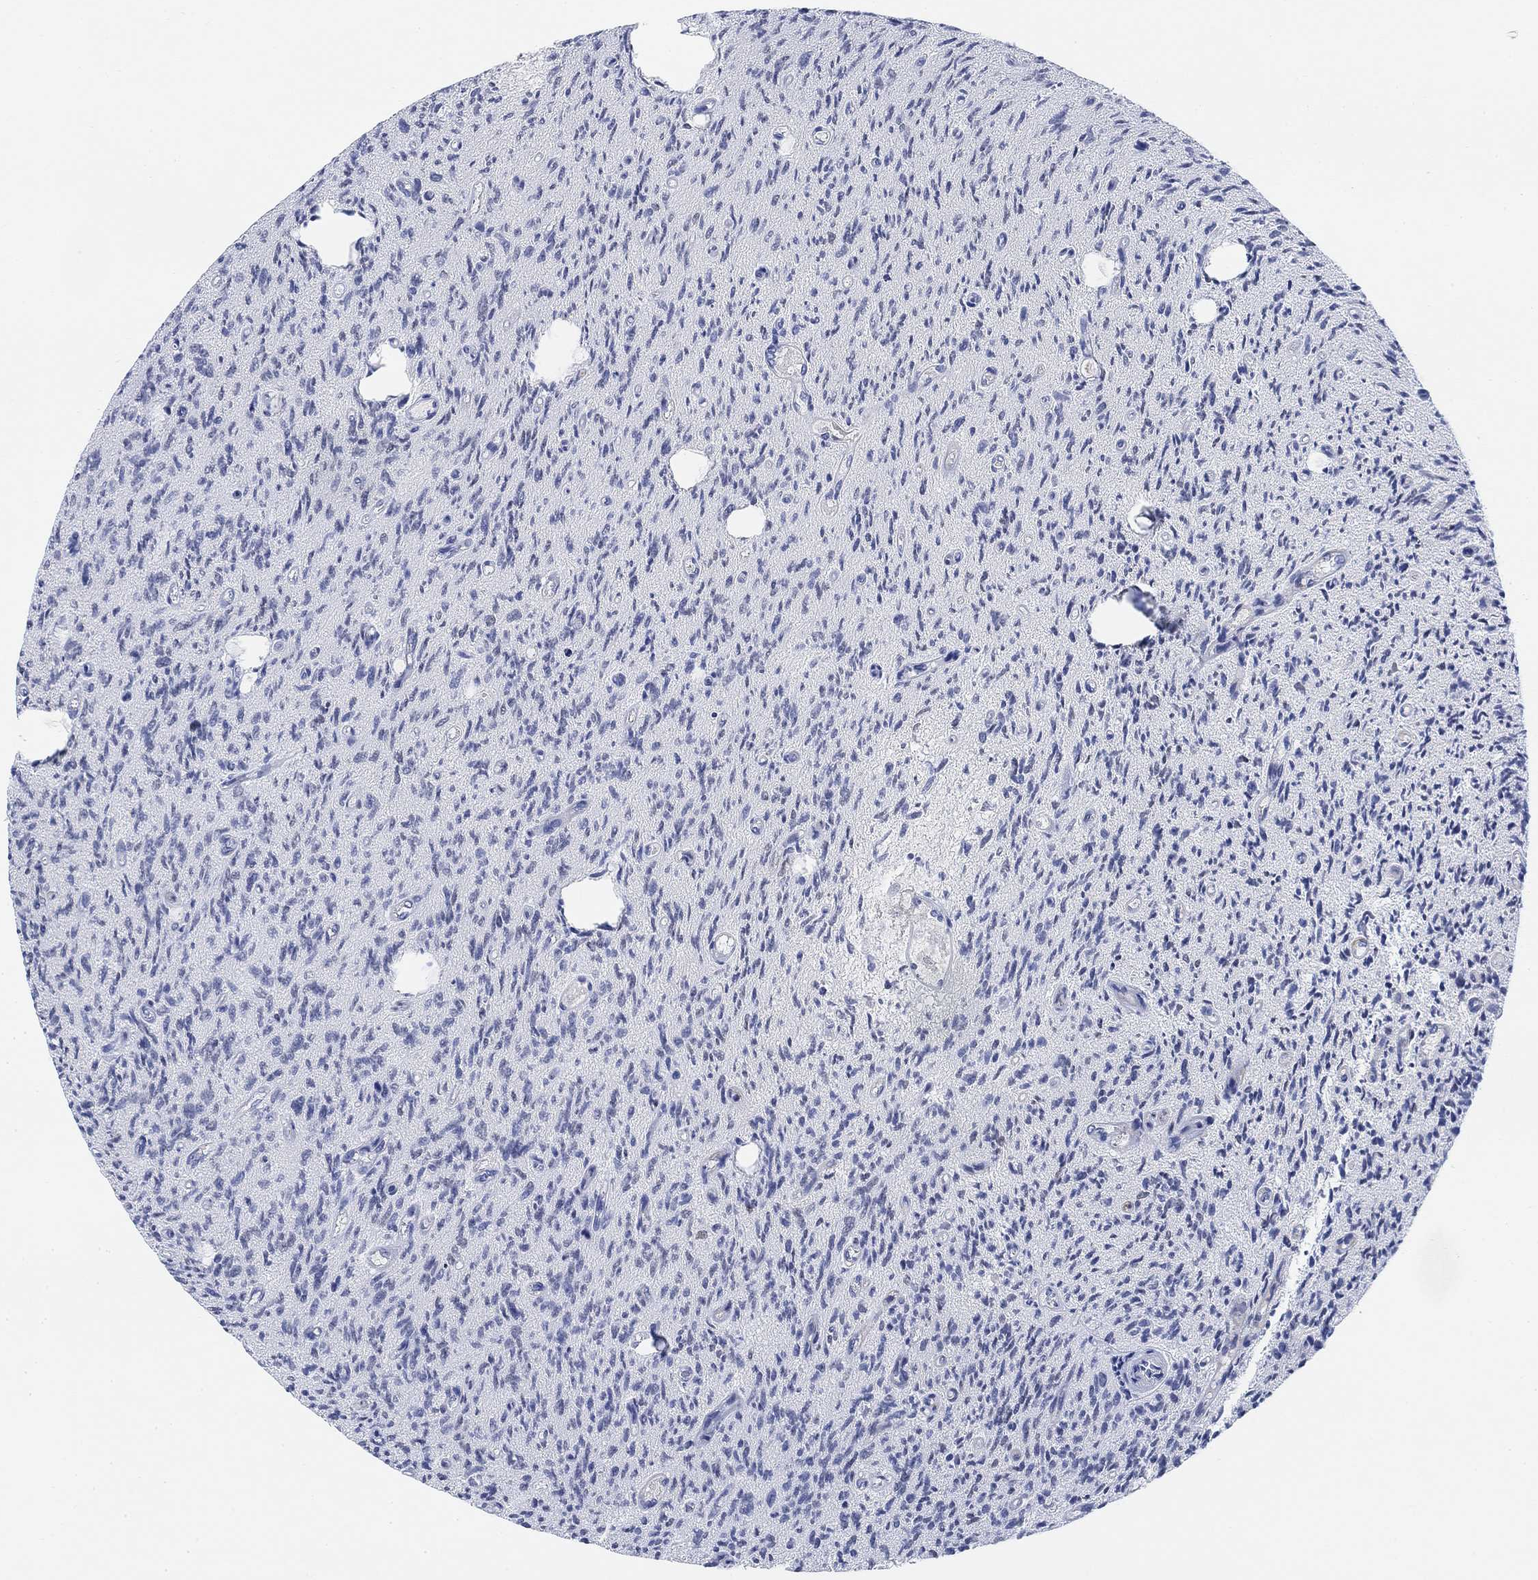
{"staining": {"intensity": "negative", "quantity": "none", "location": "none"}, "tissue": "glioma", "cell_type": "Tumor cells", "image_type": "cancer", "snomed": [{"axis": "morphology", "description": "Glioma, malignant, High grade"}, {"axis": "topography", "description": "Brain"}], "caption": "Tumor cells show no significant protein expression in glioma. (DAB (3,3'-diaminobenzidine) IHC visualized using brightfield microscopy, high magnification).", "gene": "PAX6", "patient": {"sex": "male", "age": 64}}